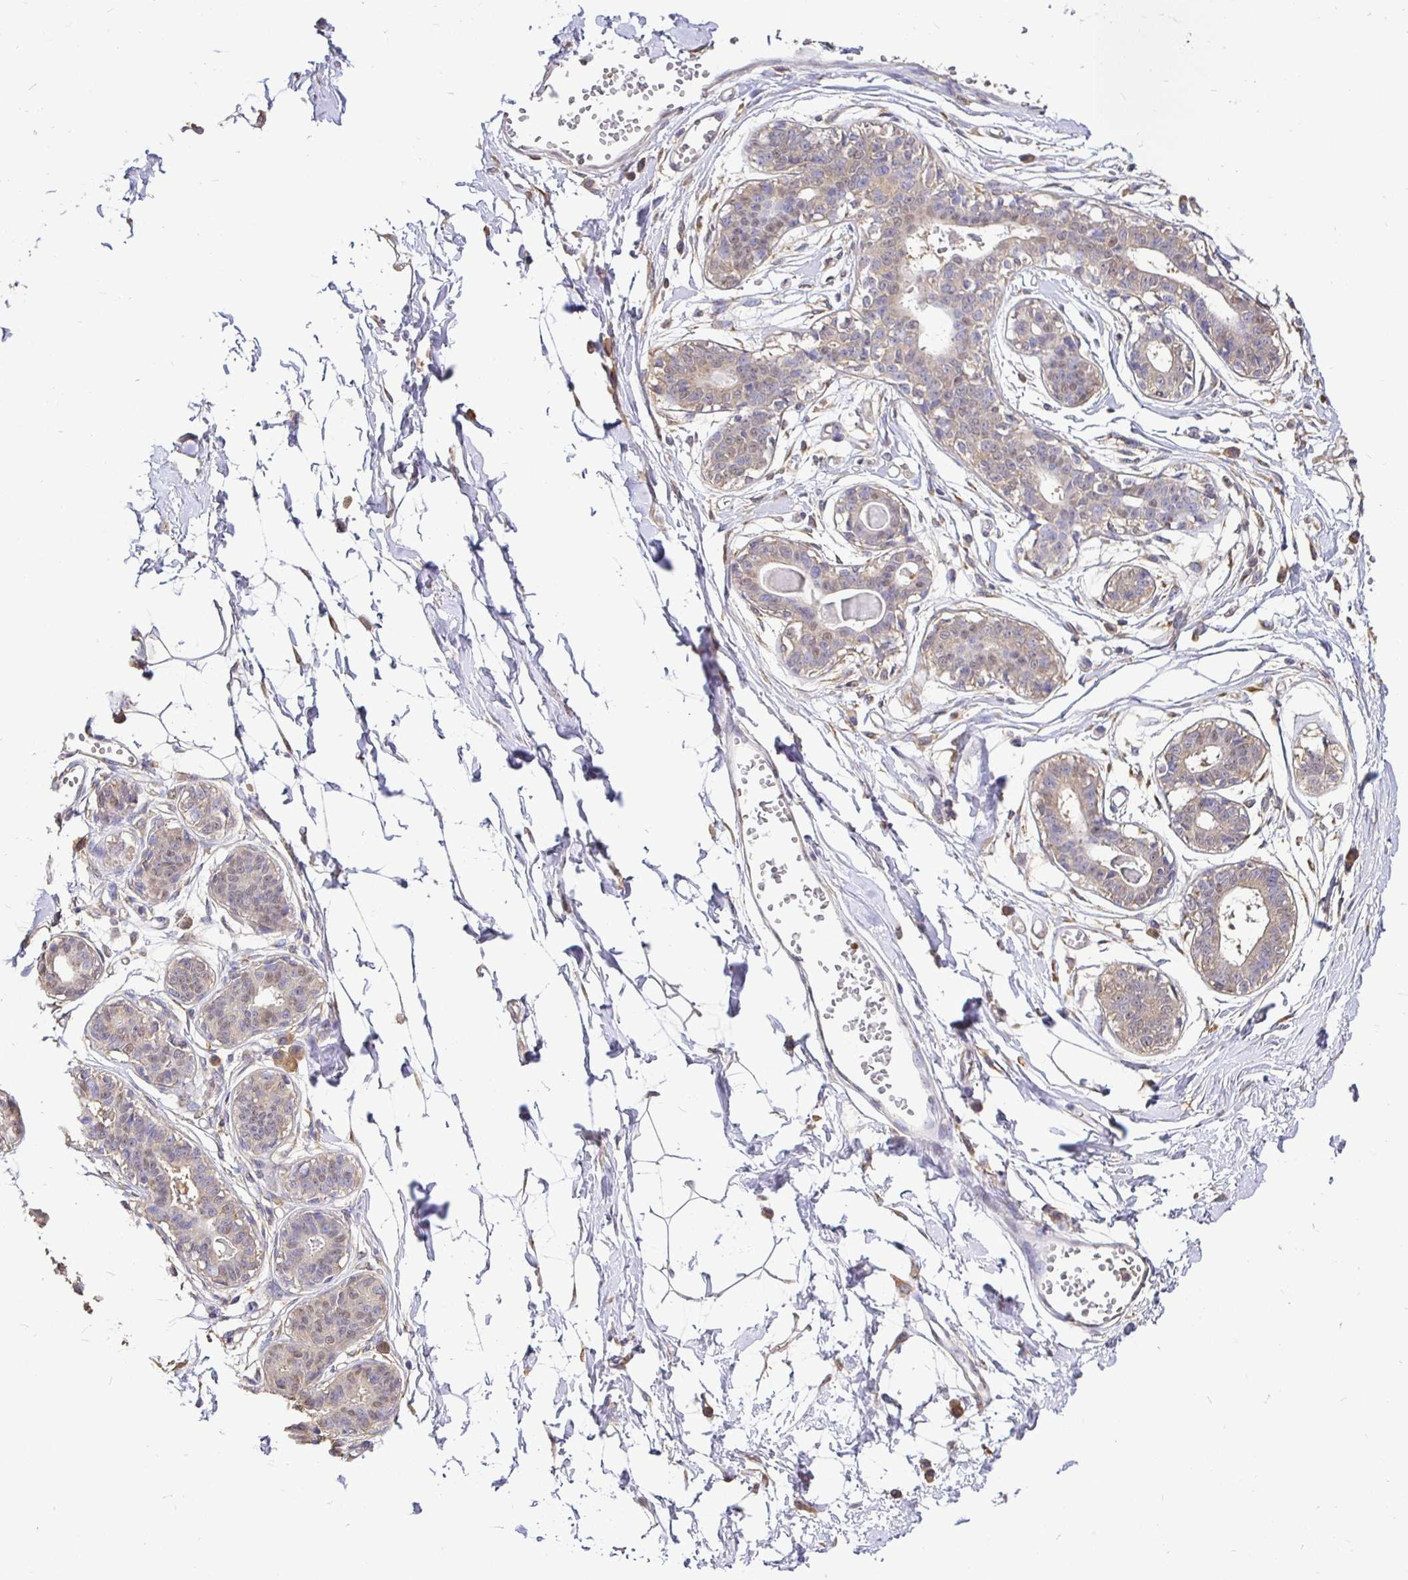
{"staining": {"intensity": "weak", "quantity": "25%-75%", "location": "cytoplasmic/membranous"}, "tissue": "breast", "cell_type": "Adipocytes", "image_type": "normal", "snomed": [{"axis": "morphology", "description": "Normal tissue, NOS"}, {"axis": "topography", "description": "Breast"}], "caption": "Weak cytoplasmic/membranous positivity for a protein is present in about 25%-75% of adipocytes of normal breast using IHC.", "gene": "MAPK8IP3", "patient": {"sex": "female", "age": 45}}